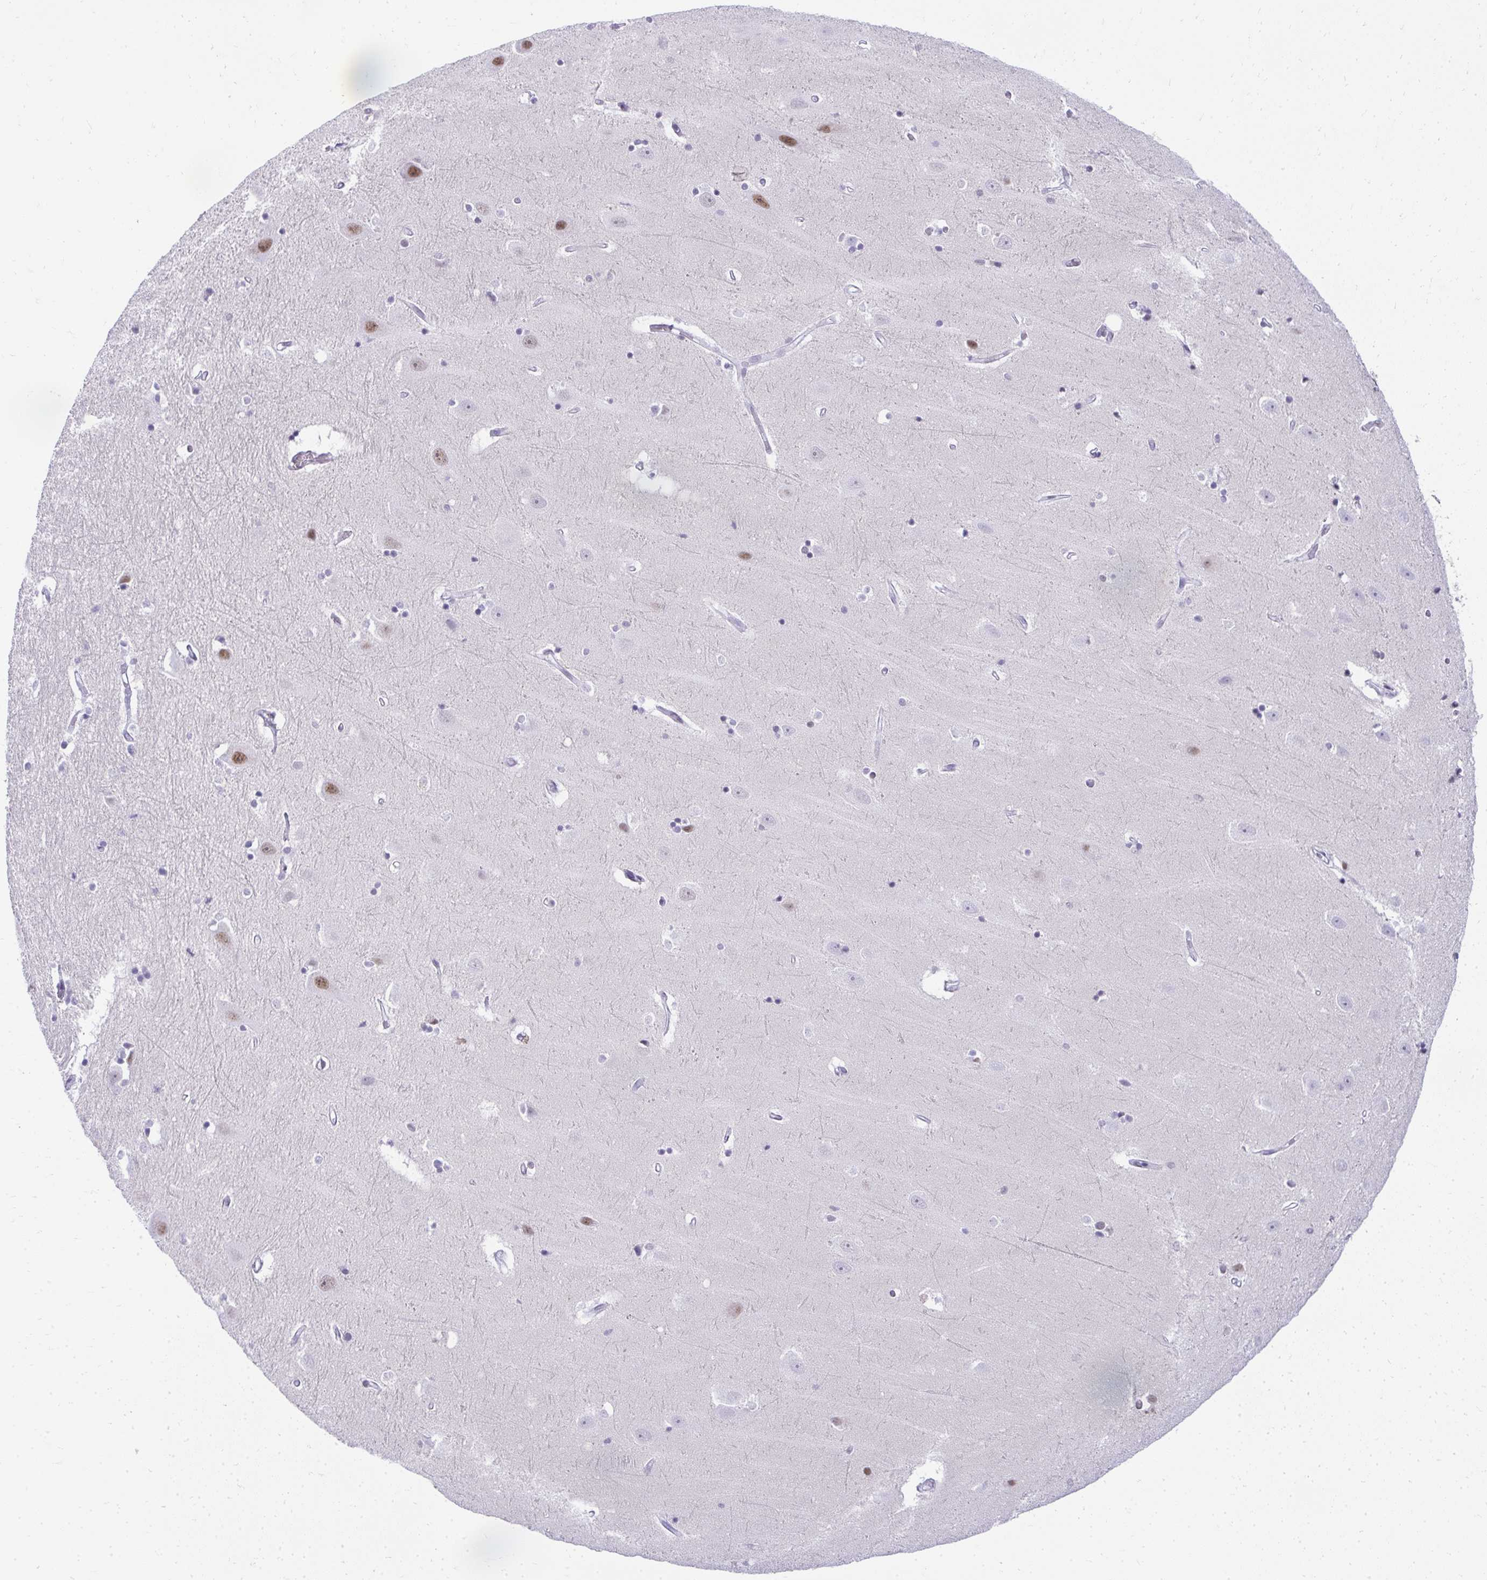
{"staining": {"intensity": "negative", "quantity": "none", "location": "none"}, "tissue": "hippocampus", "cell_type": "Glial cells", "image_type": "normal", "snomed": [{"axis": "morphology", "description": "Normal tissue, NOS"}, {"axis": "topography", "description": "Hippocampus"}], "caption": "An immunohistochemistry photomicrograph of normal hippocampus is shown. There is no staining in glial cells of hippocampus. (DAB (3,3'-diaminobenzidine) IHC, high magnification).", "gene": "PLA2G1B", "patient": {"sex": "male", "age": 63}}